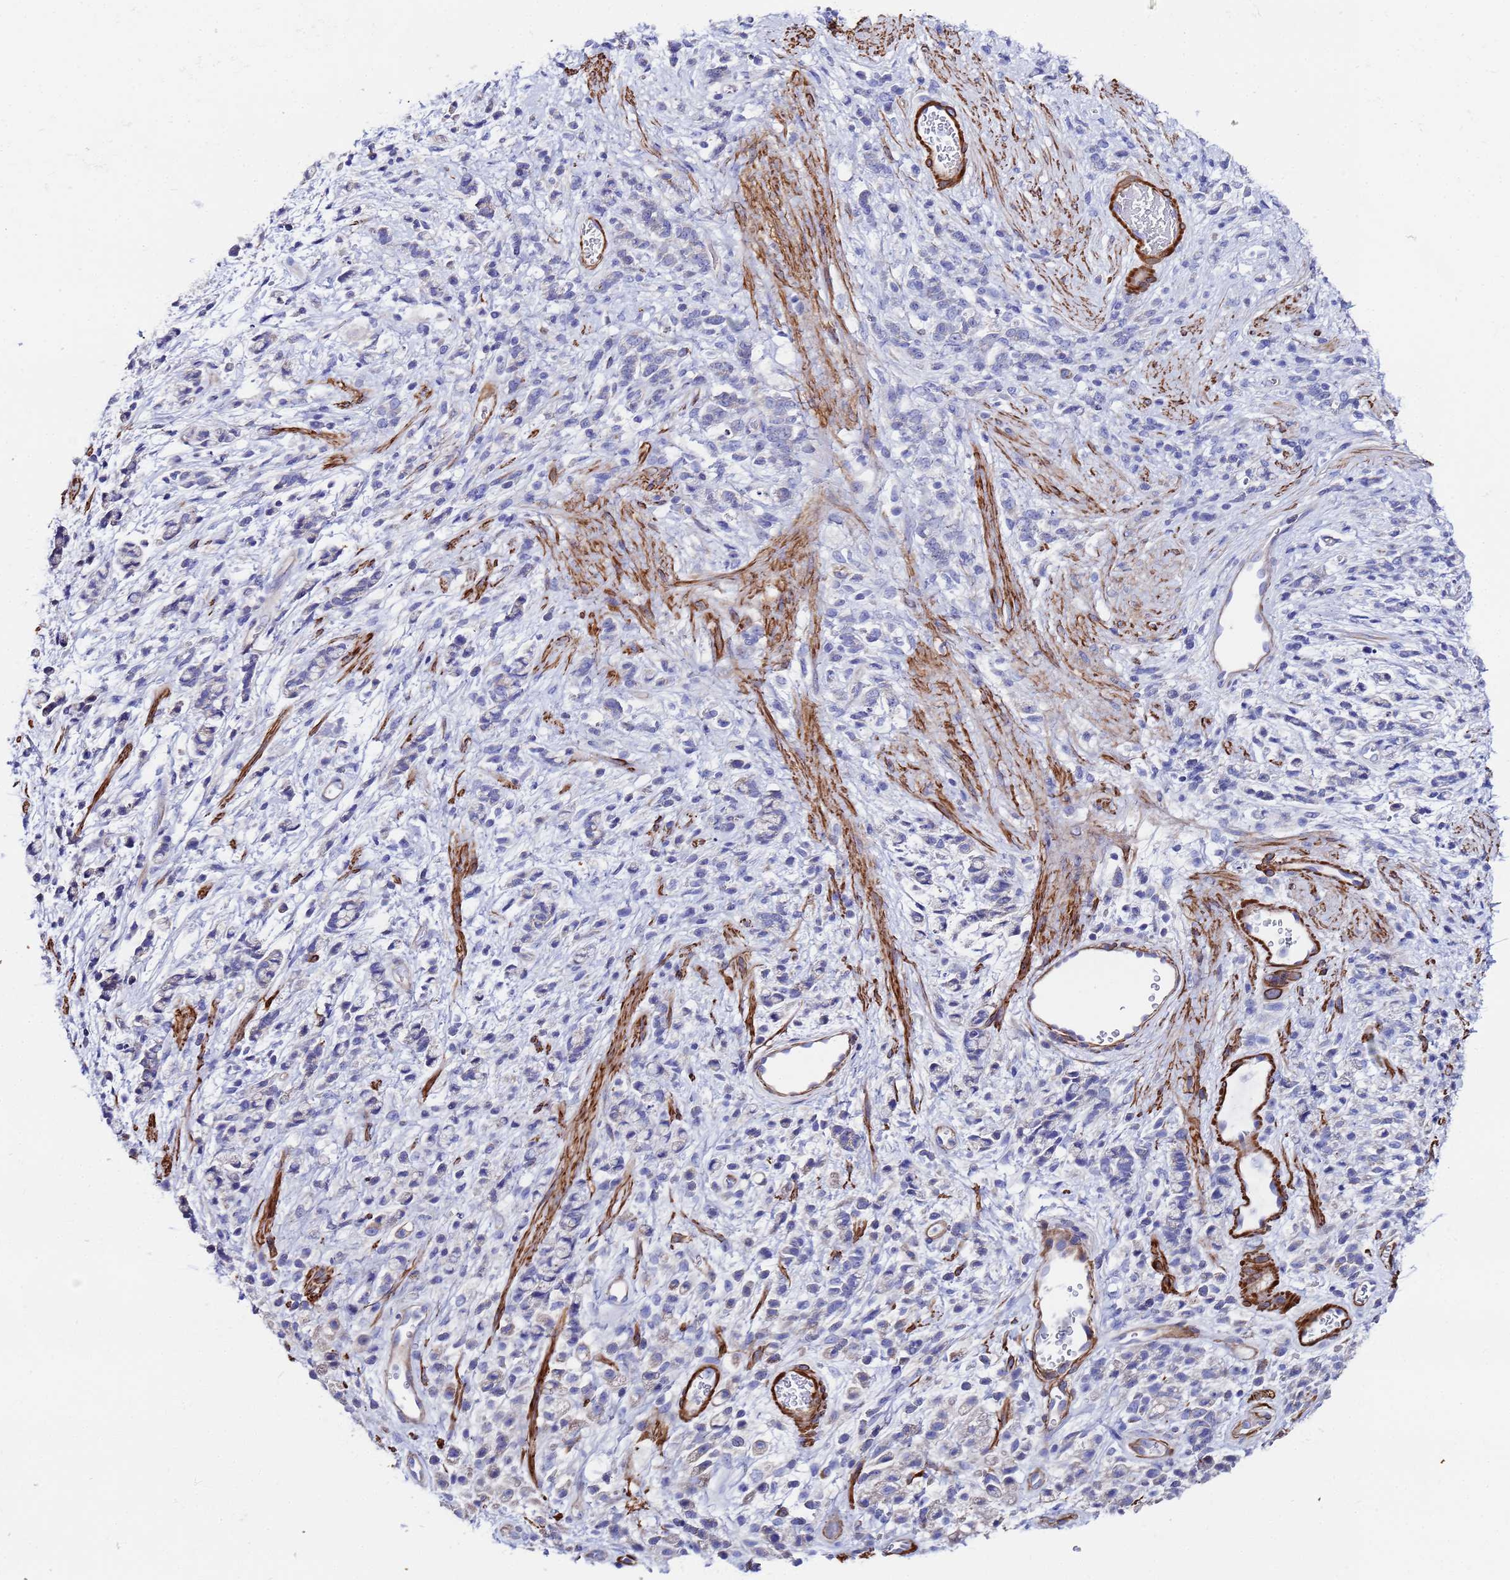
{"staining": {"intensity": "negative", "quantity": "none", "location": "none"}, "tissue": "stomach cancer", "cell_type": "Tumor cells", "image_type": "cancer", "snomed": [{"axis": "morphology", "description": "Adenocarcinoma, NOS"}, {"axis": "topography", "description": "Stomach"}], "caption": "High magnification brightfield microscopy of stomach cancer stained with DAB (3,3'-diaminobenzidine) (brown) and counterstained with hematoxylin (blue): tumor cells show no significant staining. (IHC, brightfield microscopy, high magnification).", "gene": "RAB39B", "patient": {"sex": "female", "age": 60}}